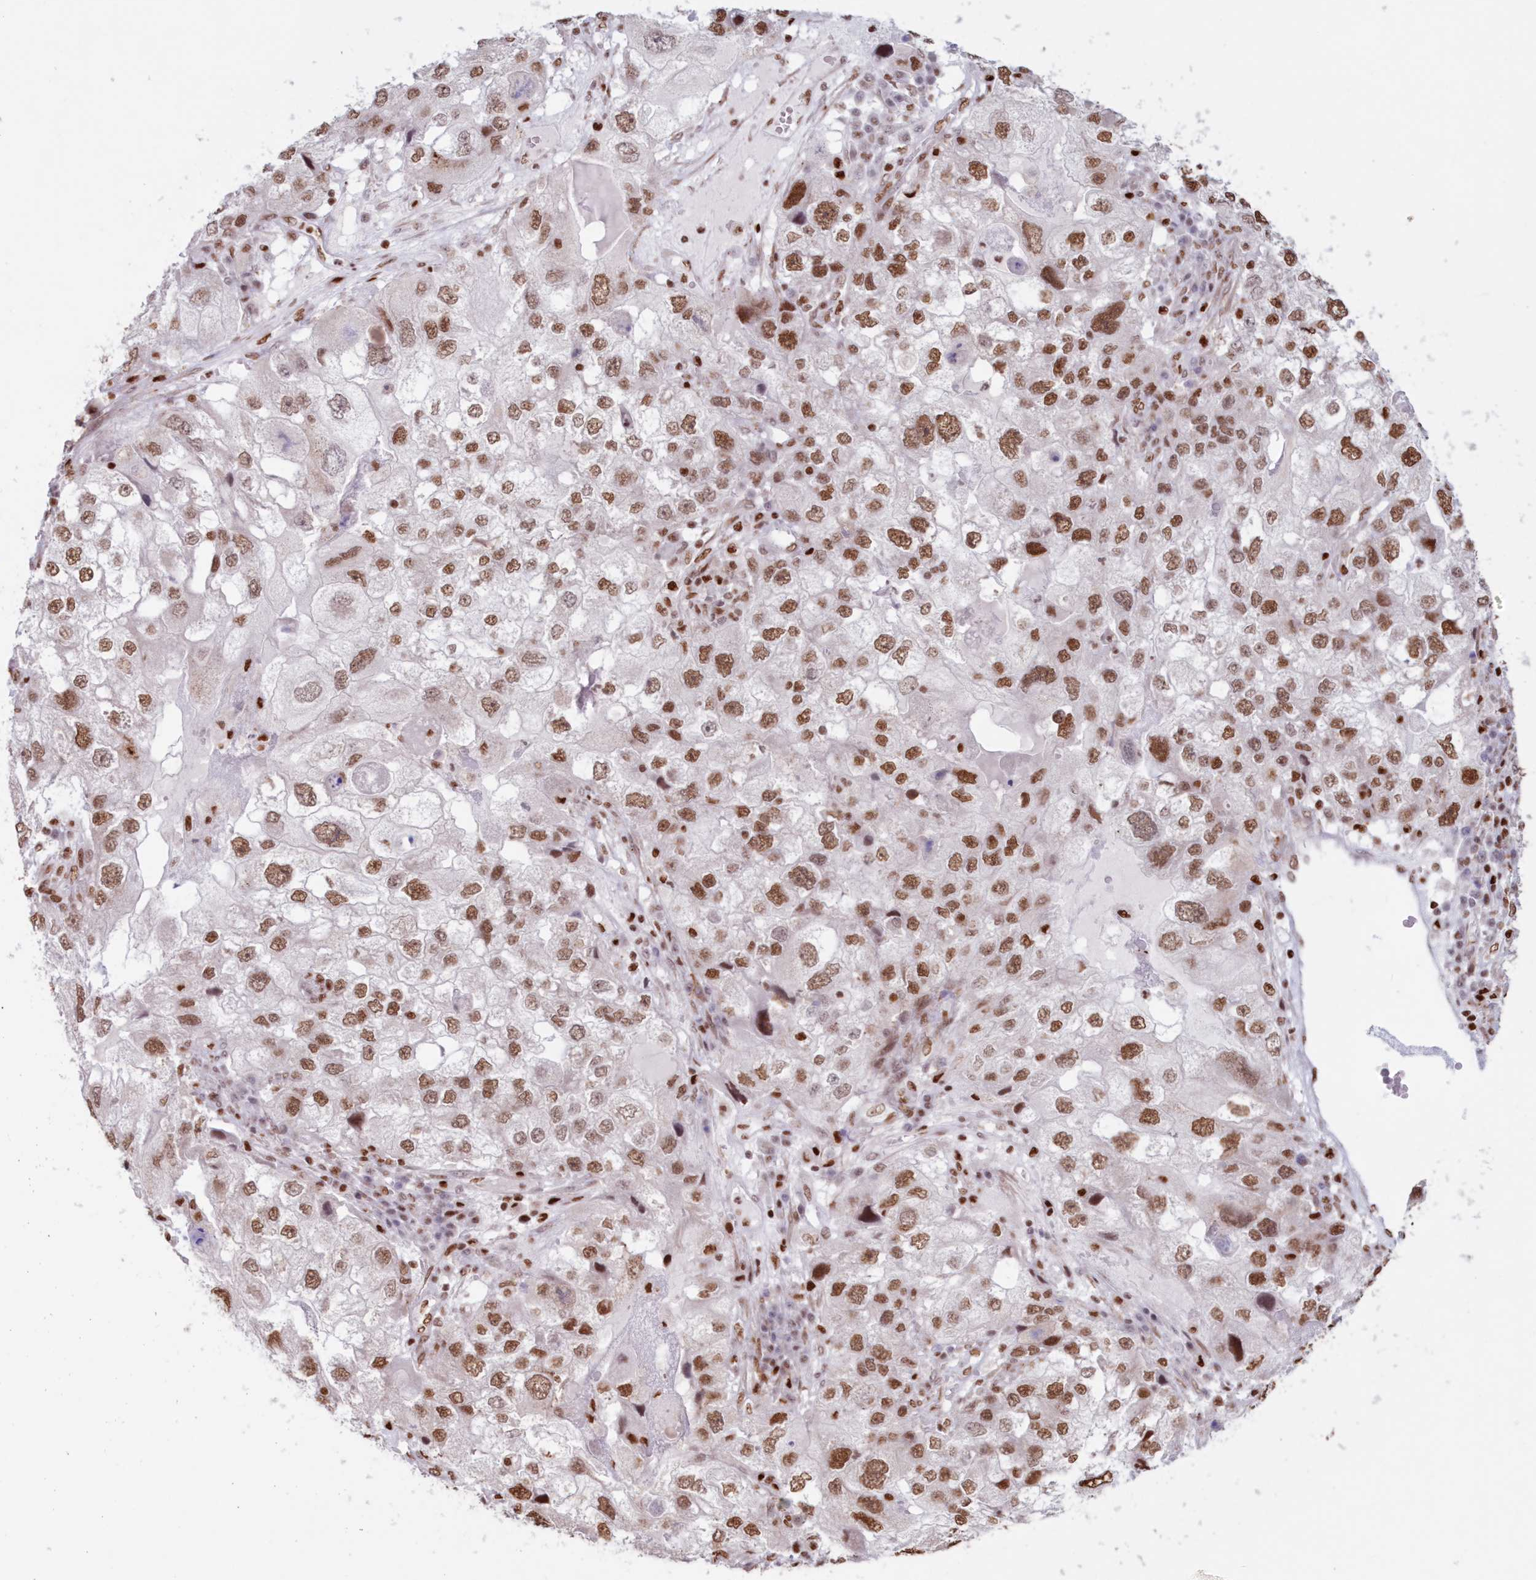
{"staining": {"intensity": "moderate", "quantity": ">75%", "location": "nuclear"}, "tissue": "endometrial cancer", "cell_type": "Tumor cells", "image_type": "cancer", "snomed": [{"axis": "morphology", "description": "Adenocarcinoma, NOS"}, {"axis": "topography", "description": "Endometrium"}], "caption": "DAB (3,3'-diaminobenzidine) immunohistochemical staining of human adenocarcinoma (endometrial) shows moderate nuclear protein expression in approximately >75% of tumor cells.", "gene": "POLR2B", "patient": {"sex": "female", "age": 49}}